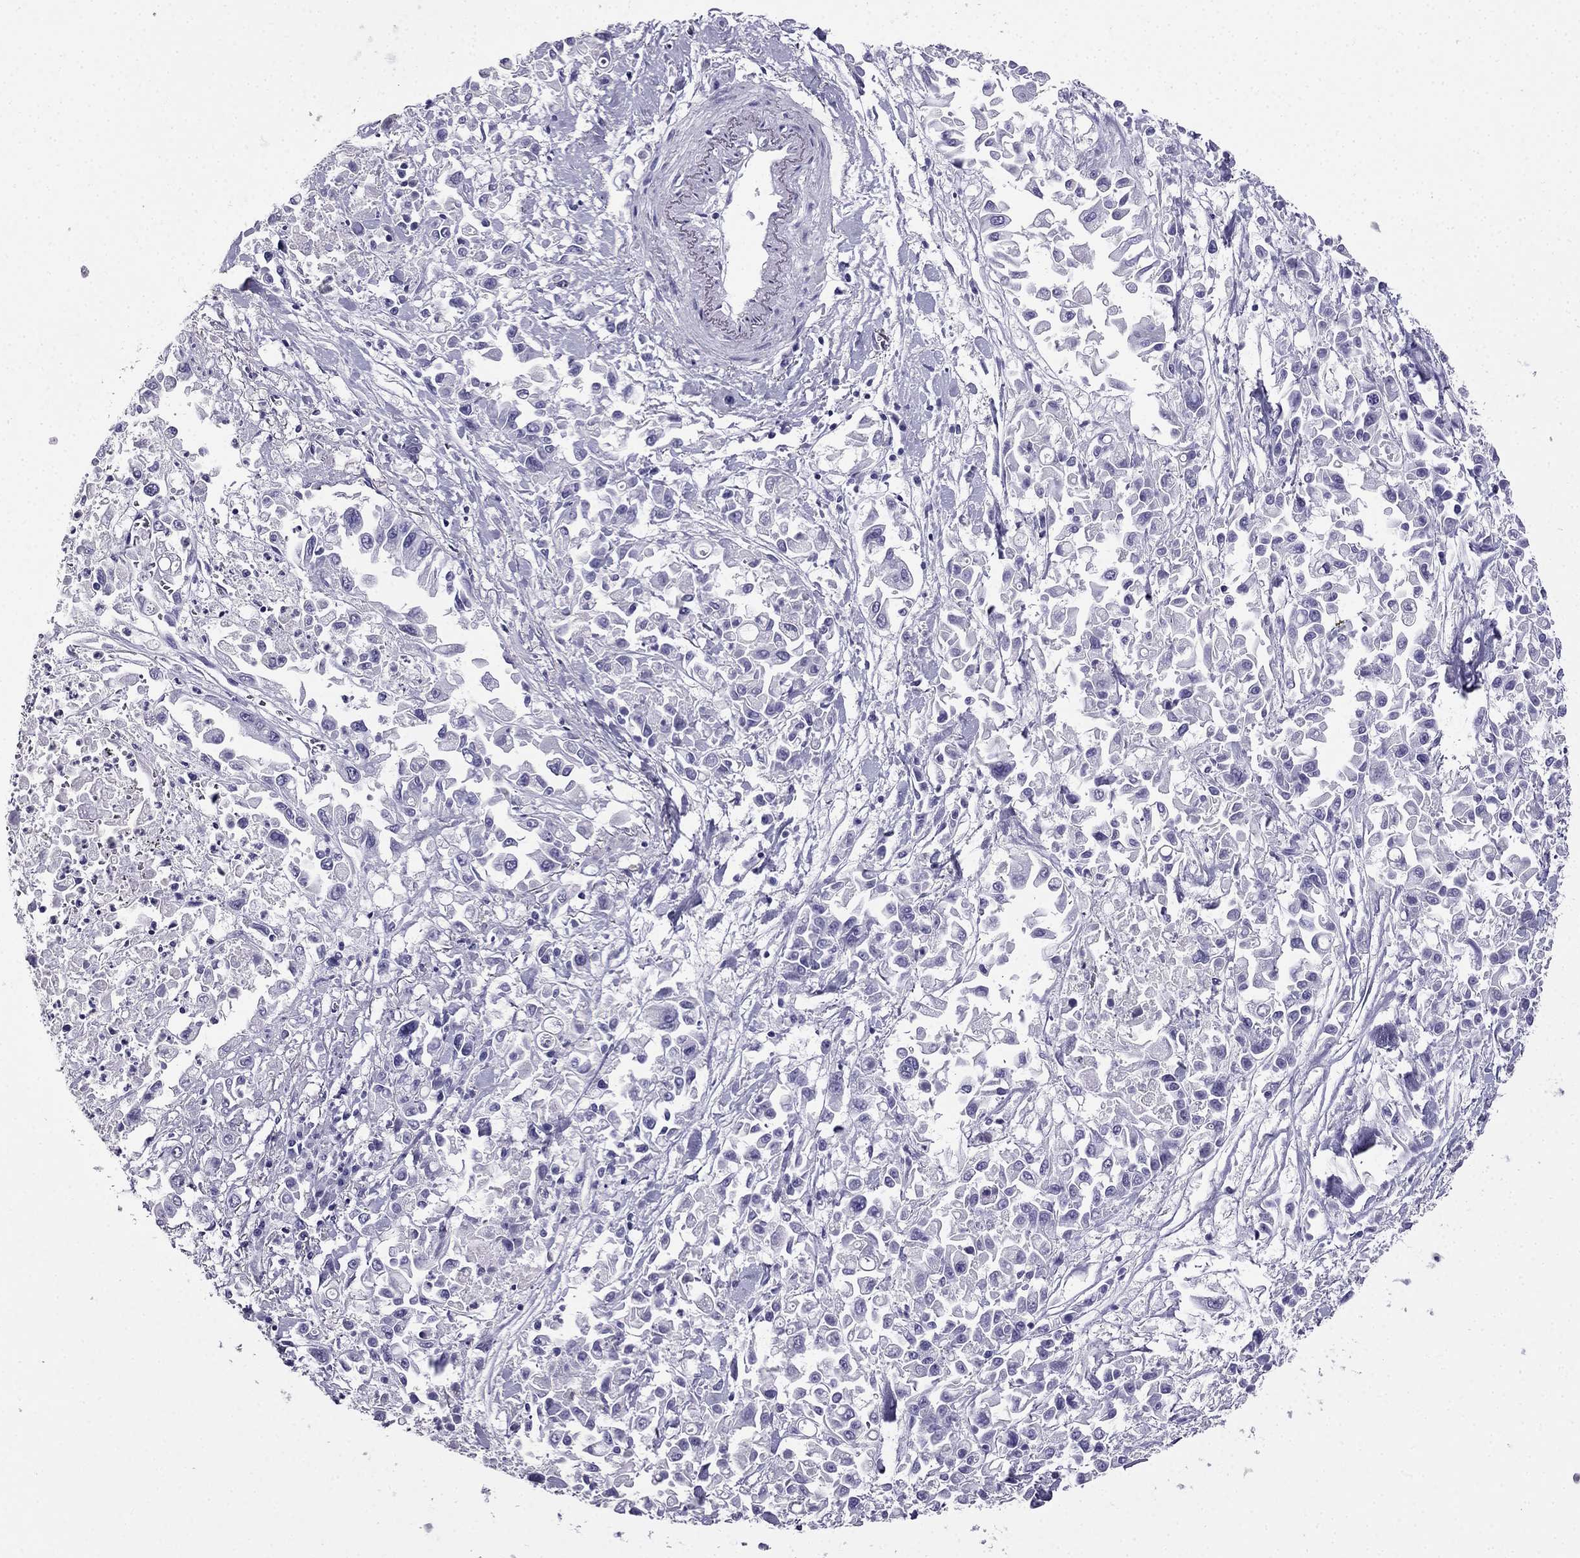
{"staining": {"intensity": "negative", "quantity": "none", "location": "none"}, "tissue": "pancreatic cancer", "cell_type": "Tumor cells", "image_type": "cancer", "snomed": [{"axis": "morphology", "description": "Adenocarcinoma, NOS"}, {"axis": "topography", "description": "Pancreas"}], "caption": "Immunohistochemical staining of adenocarcinoma (pancreatic) reveals no significant expression in tumor cells.", "gene": "CDHR4", "patient": {"sex": "female", "age": 83}}